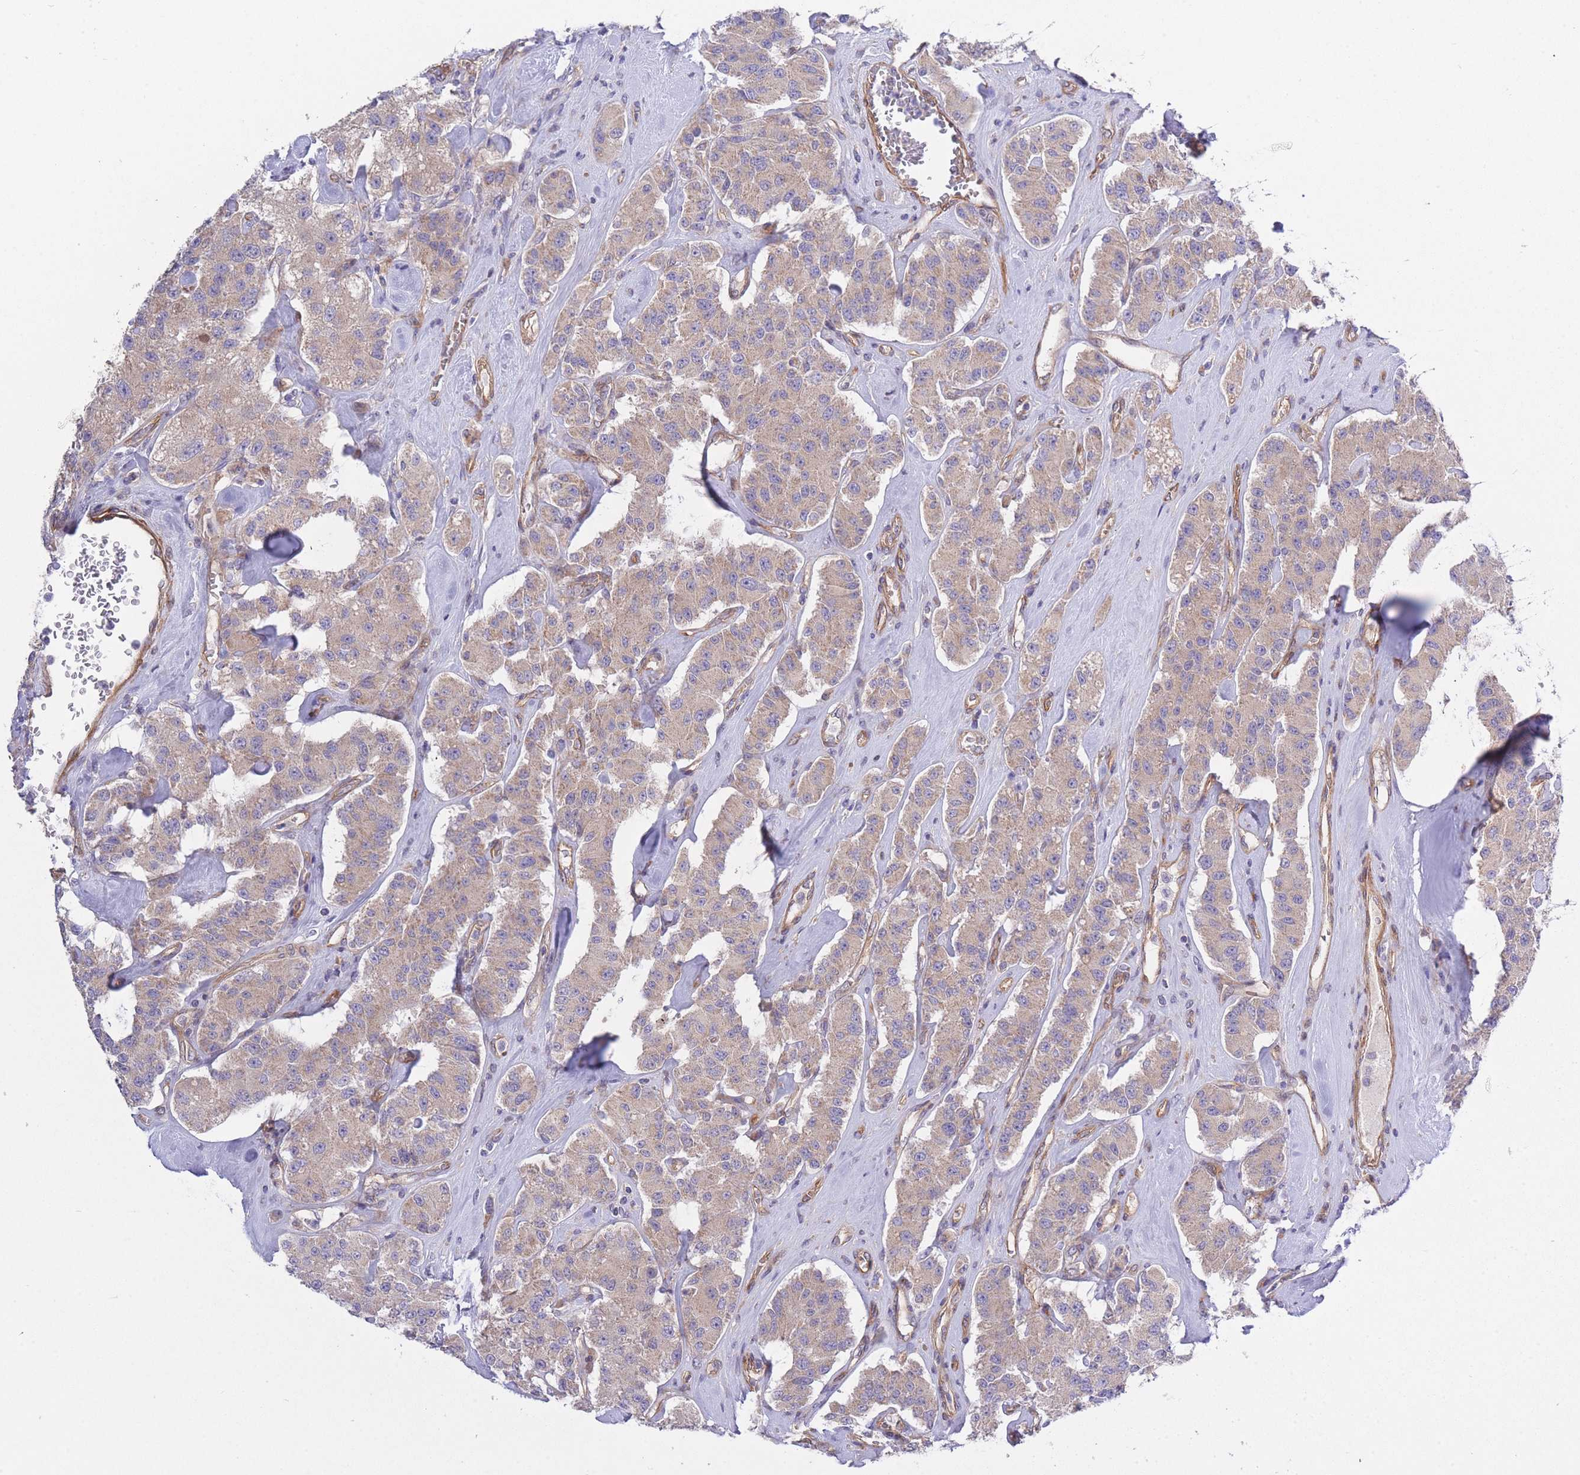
{"staining": {"intensity": "weak", "quantity": ">75%", "location": "cytoplasmic/membranous"}, "tissue": "carcinoid", "cell_type": "Tumor cells", "image_type": "cancer", "snomed": [{"axis": "morphology", "description": "Carcinoid, malignant, NOS"}, {"axis": "topography", "description": "Pancreas"}], "caption": "The micrograph displays a brown stain indicating the presence of a protein in the cytoplasmic/membranous of tumor cells in malignant carcinoid. (Stains: DAB in brown, nuclei in blue, Microscopy: brightfield microscopy at high magnification).", "gene": "CHAC1", "patient": {"sex": "male", "age": 41}}